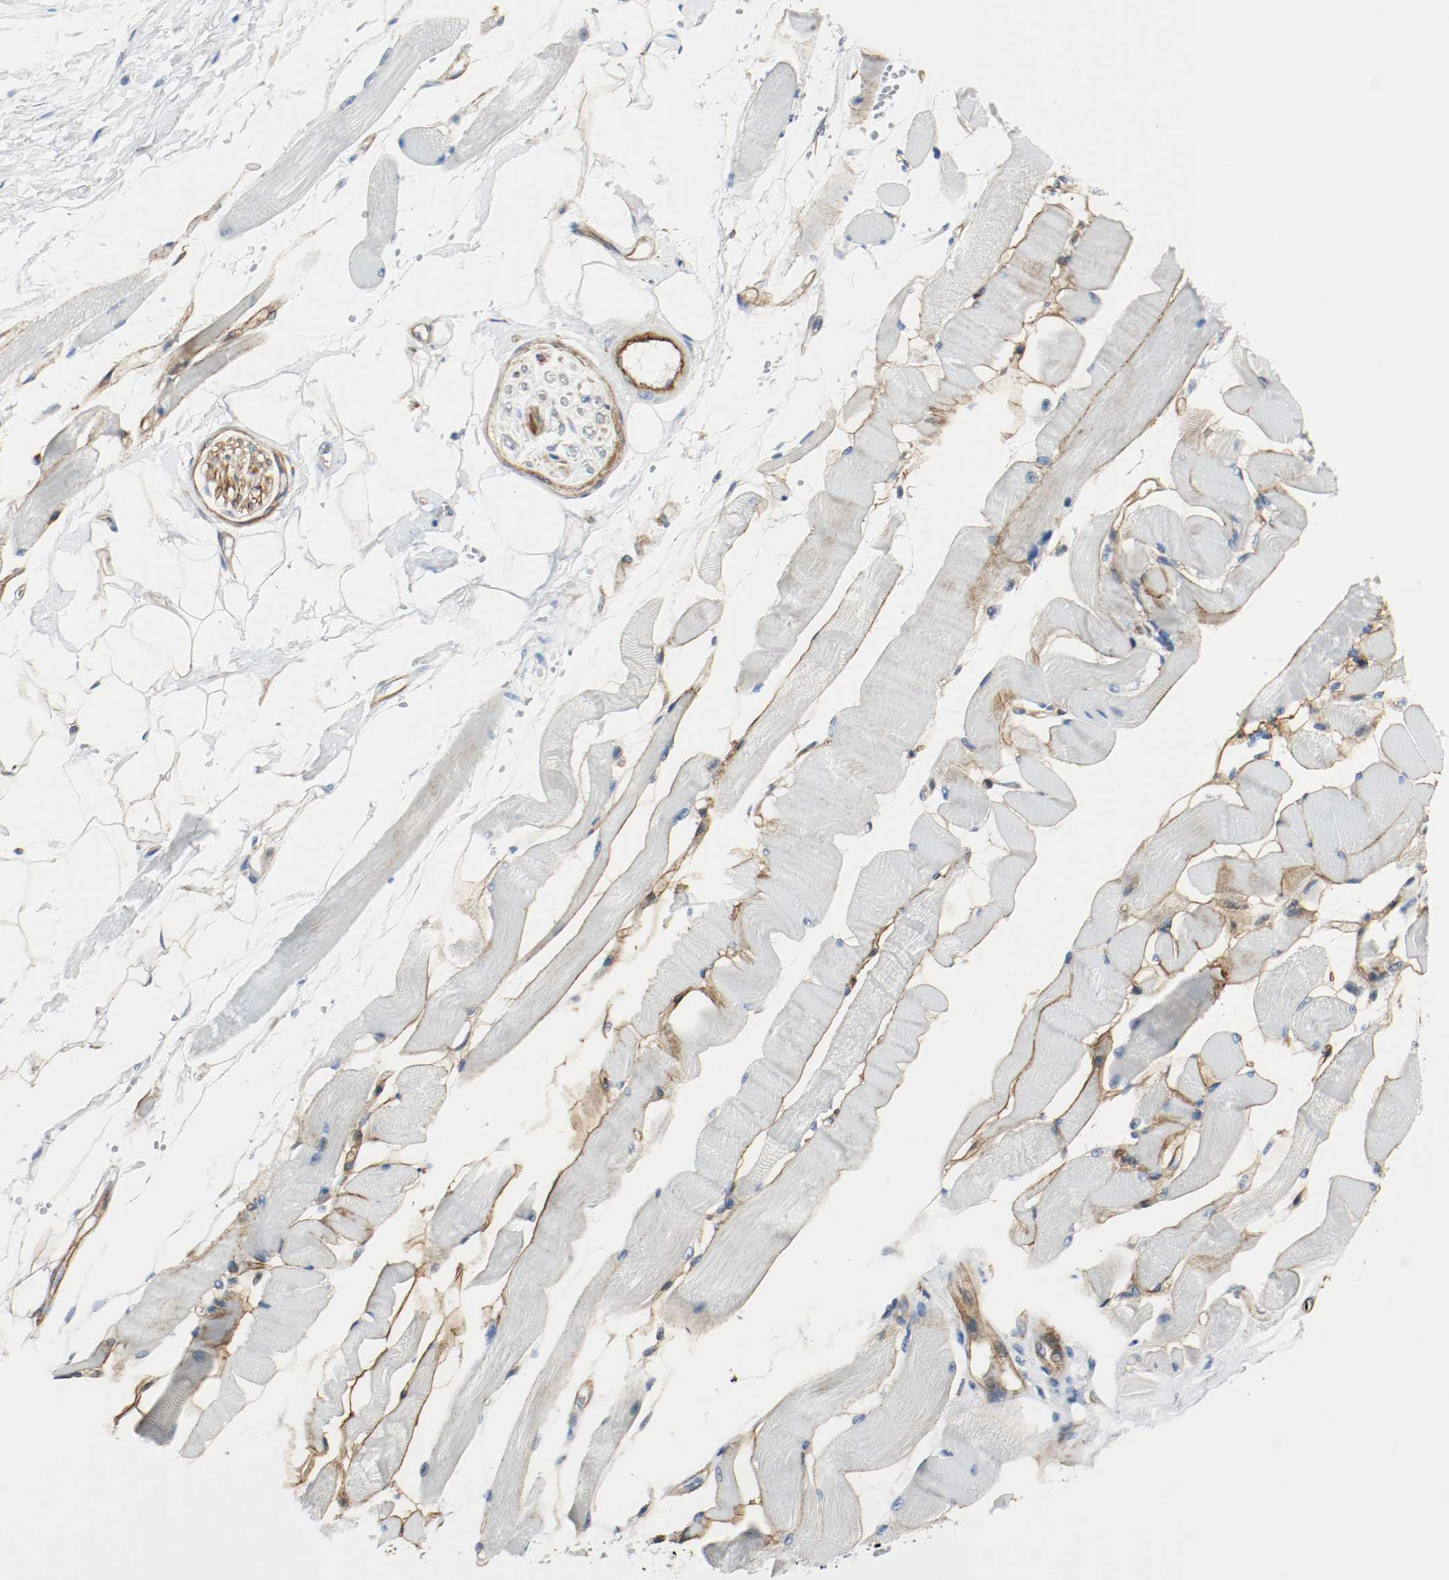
{"staining": {"intensity": "moderate", "quantity": "25%-75%", "location": "cytoplasmic/membranous"}, "tissue": "skeletal muscle", "cell_type": "Myocytes", "image_type": "normal", "snomed": [{"axis": "morphology", "description": "Normal tissue, NOS"}, {"axis": "topography", "description": "Skeletal muscle"}, {"axis": "topography", "description": "Peripheral nerve tissue"}], "caption": "Brown immunohistochemical staining in unremarkable human skeletal muscle exhibits moderate cytoplasmic/membranous positivity in about 25%-75% of myocytes. (IHC, brightfield microscopy, high magnification).", "gene": "LAMB1", "patient": {"sex": "female", "age": 84}}